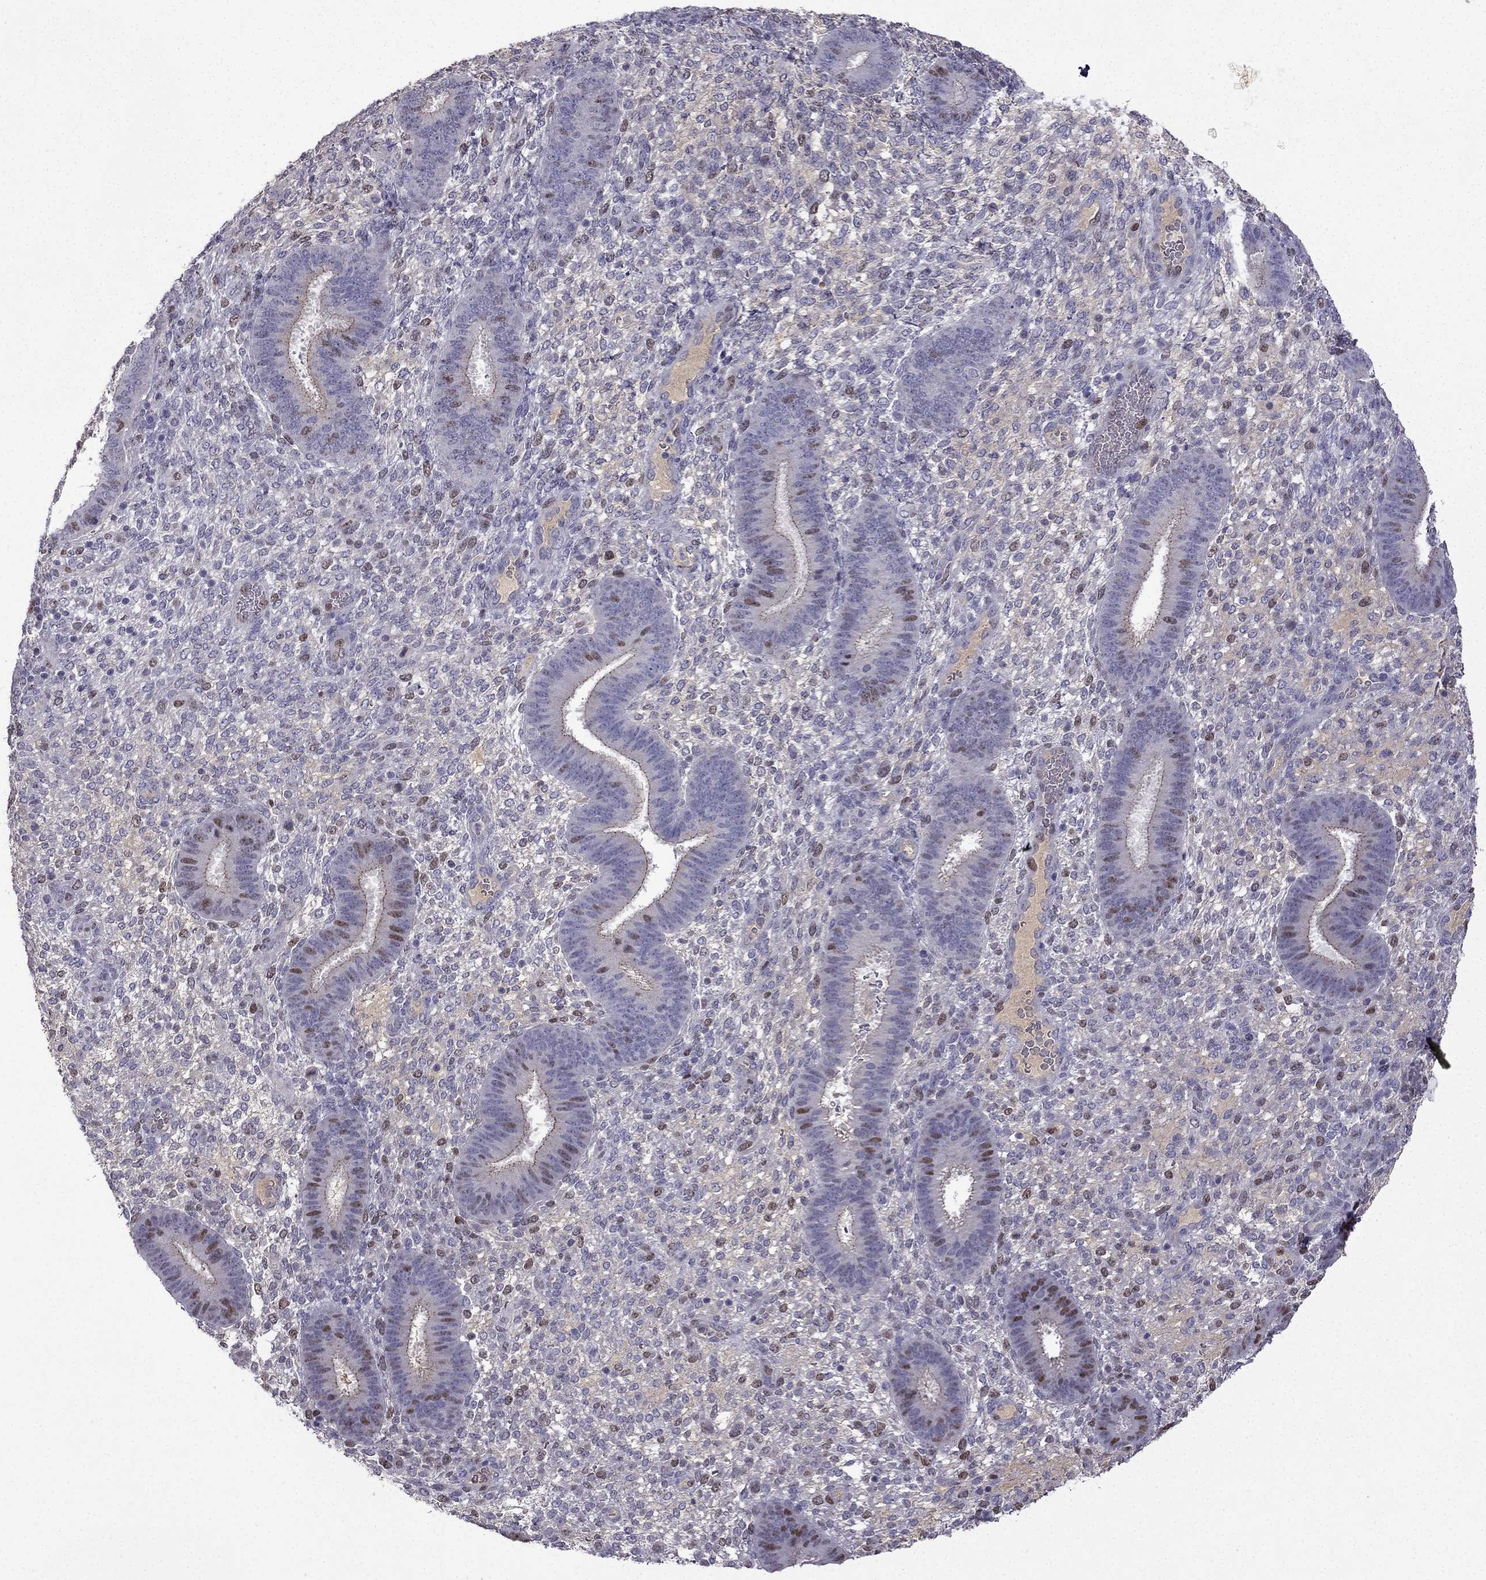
{"staining": {"intensity": "moderate", "quantity": "<25%", "location": "nuclear"}, "tissue": "endometrium", "cell_type": "Cells in endometrial stroma", "image_type": "normal", "snomed": [{"axis": "morphology", "description": "Normal tissue, NOS"}, {"axis": "topography", "description": "Endometrium"}], "caption": "Protein analysis of unremarkable endometrium demonstrates moderate nuclear expression in about <25% of cells in endometrial stroma. (DAB (3,3'-diaminobenzidine) IHC, brown staining for protein, blue staining for nuclei).", "gene": "UHRF1", "patient": {"sex": "female", "age": 39}}